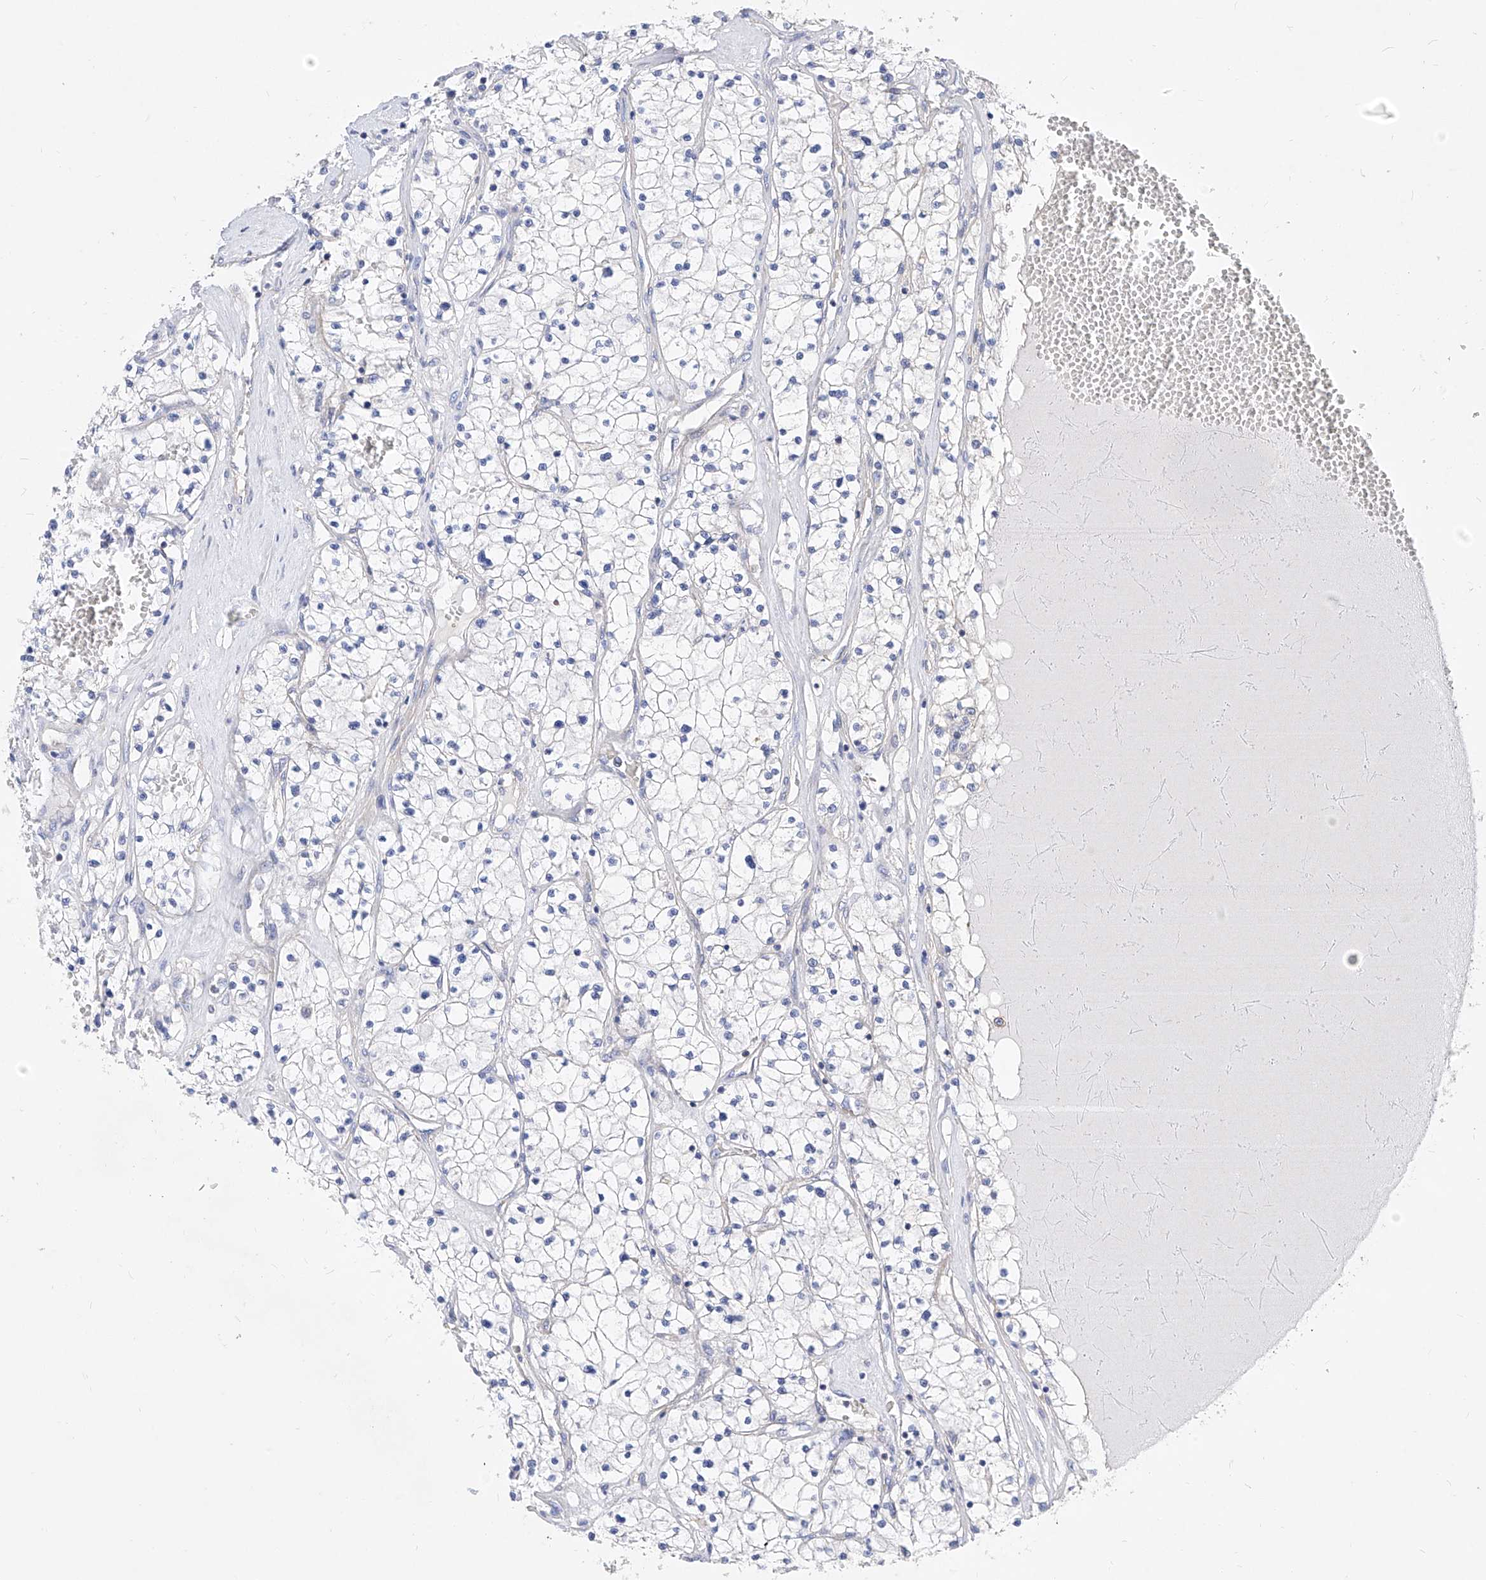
{"staining": {"intensity": "negative", "quantity": "none", "location": "none"}, "tissue": "renal cancer", "cell_type": "Tumor cells", "image_type": "cancer", "snomed": [{"axis": "morphology", "description": "Normal tissue, NOS"}, {"axis": "morphology", "description": "Adenocarcinoma, NOS"}, {"axis": "topography", "description": "Kidney"}], "caption": "An immunohistochemistry image of renal adenocarcinoma is shown. There is no staining in tumor cells of renal adenocarcinoma. (Stains: DAB IHC with hematoxylin counter stain, Microscopy: brightfield microscopy at high magnification).", "gene": "SCGB2A1", "patient": {"sex": "male", "age": 68}}